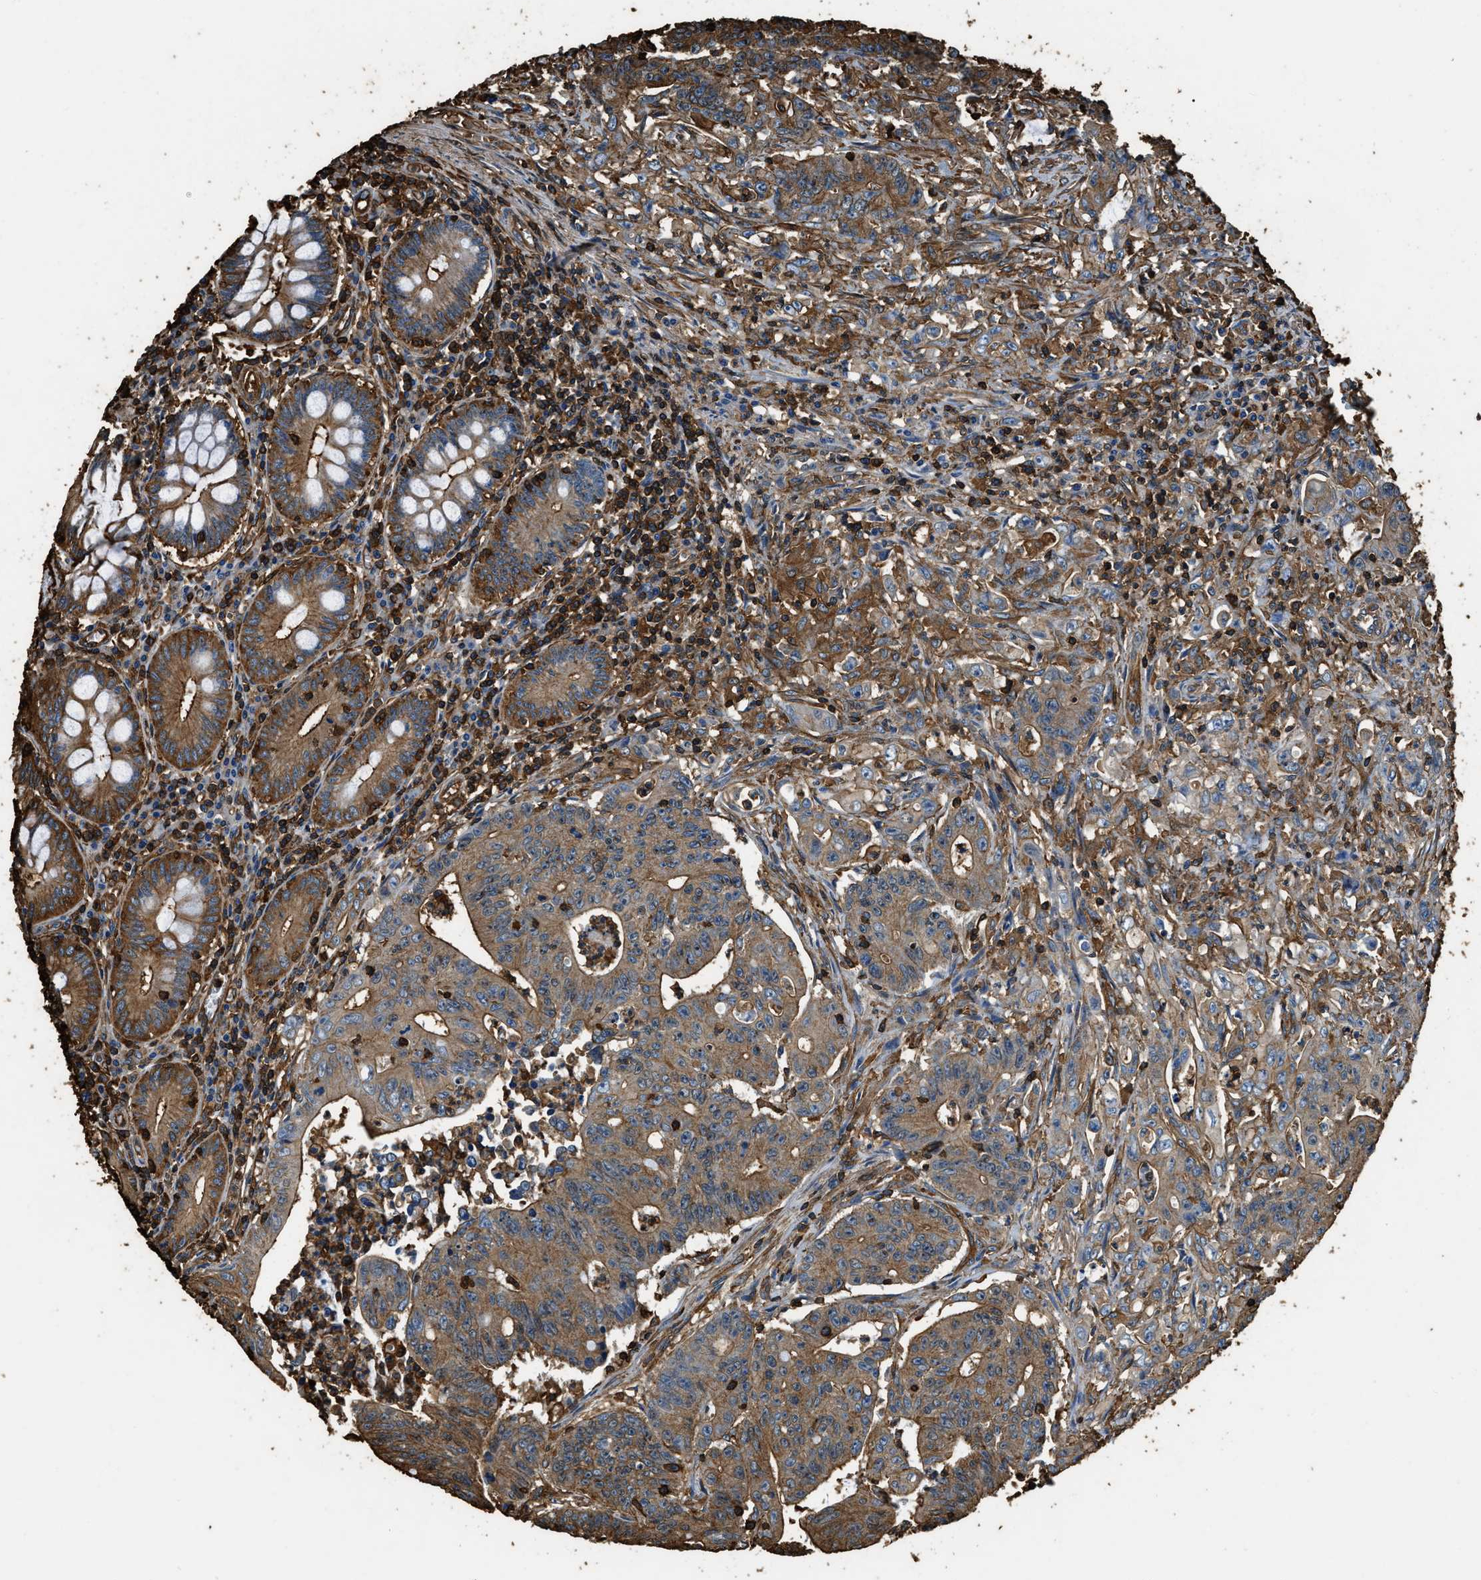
{"staining": {"intensity": "moderate", "quantity": ">75%", "location": "cytoplasmic/membranous"}, "tissue": "colorectal cancer", "cell_type": "Tumor cells", "image_type": "cancer", "snomed": [{"axis": "morphology", "description": "Adenocarcinoma, NOS"}, {"axis": "topography", "description": "Colon"}], "caption": "Tumor cells demonstrate medium levels of moderate cytoplasmic/membranous staining in approximately >75% of cells in colorectal cancer (adenocarcinoma). The staining is performed using DAB brown chromogen to label protein expression. The nuclei are counter-stained blue using hematoxylin.", "gene": "ACCS", "patient": {"sex": "male", "age": 45}}